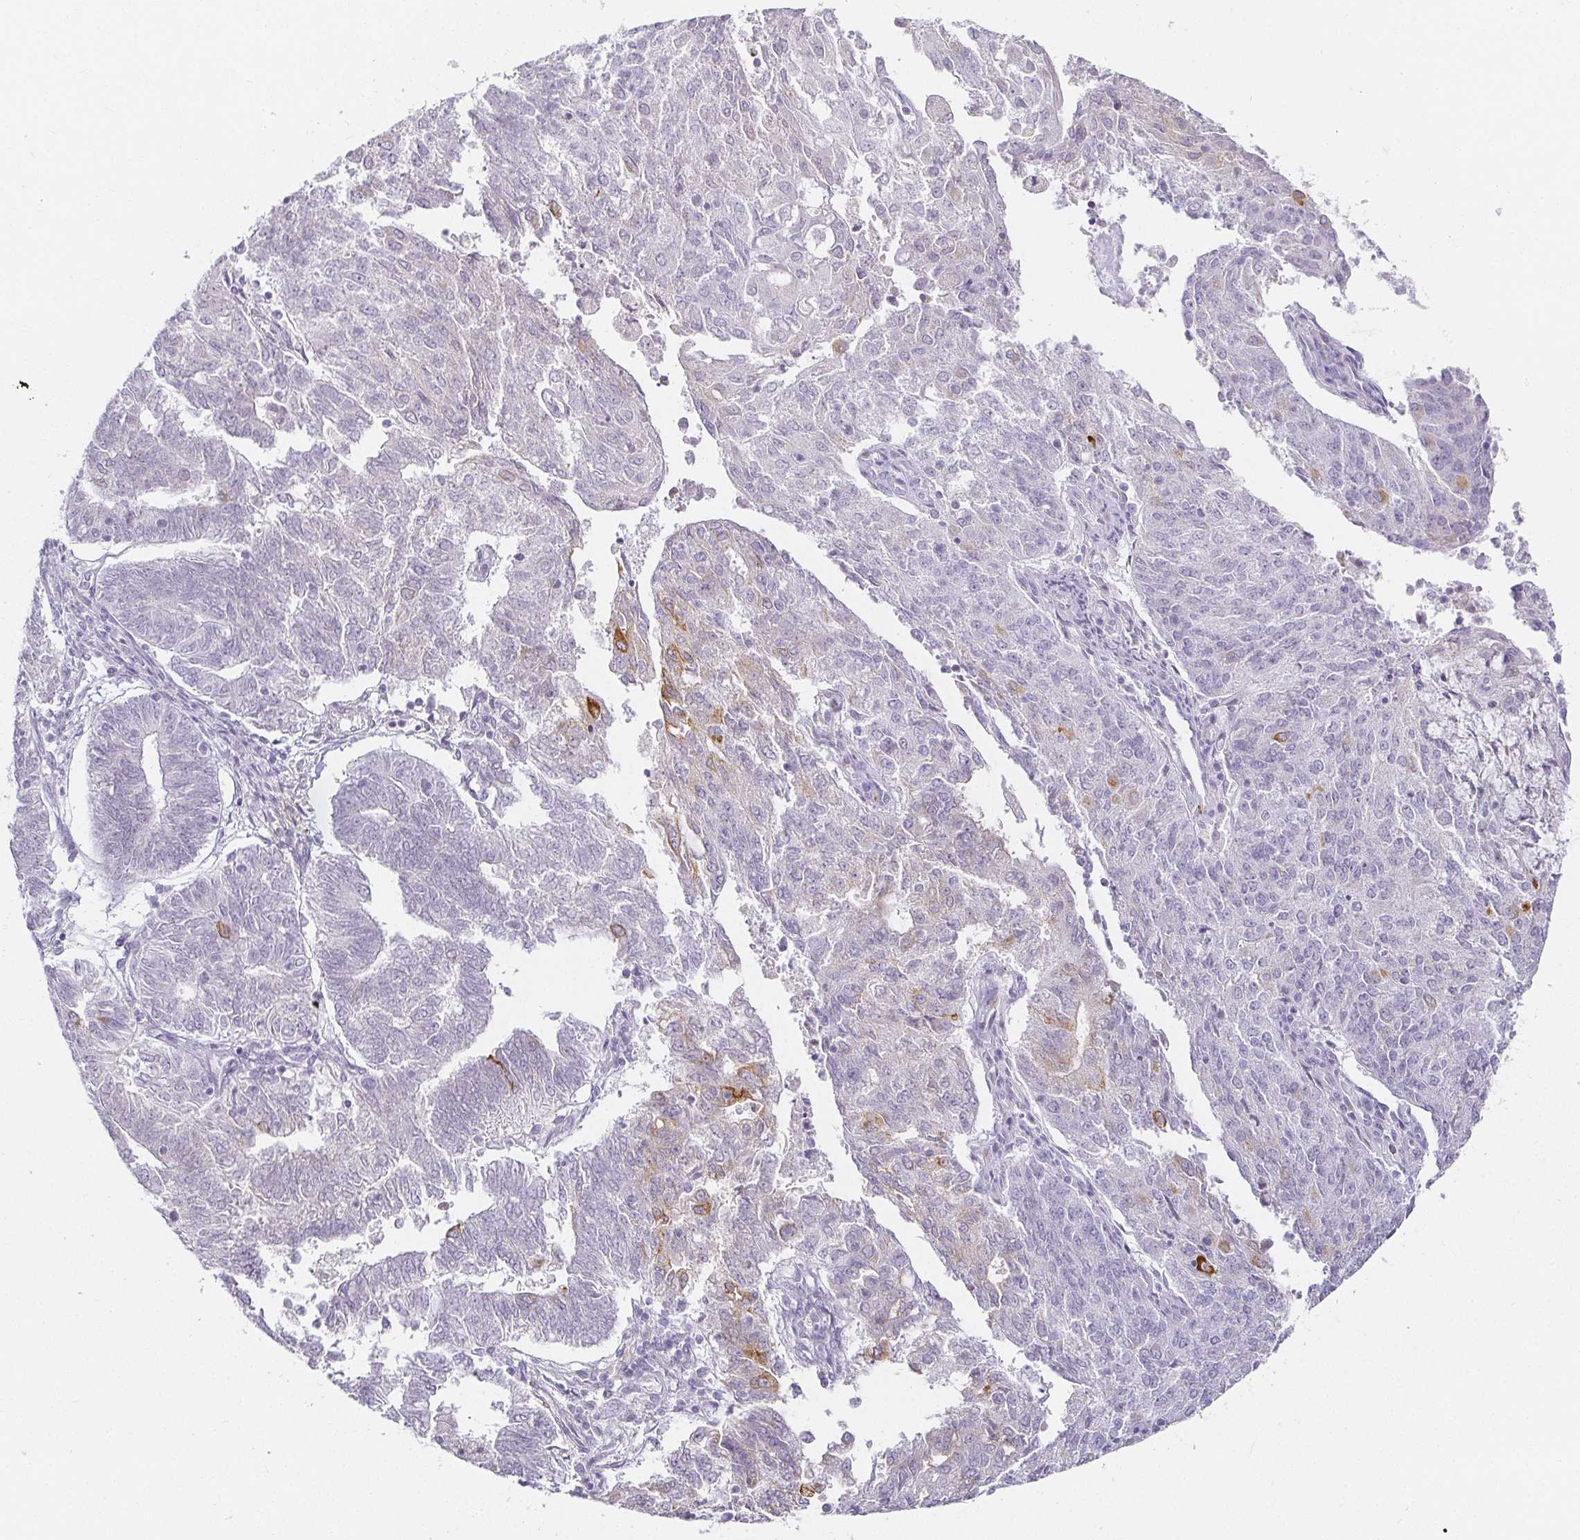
{"staining": {"intensity": "moderate", "quantity": "<25%", "location": "cytoplasmic/membranous"}, "tissue": "endometrial cancer", "cell_type": "Tumor cells", "image_type": "cancer", "snomed": [{"axis": "morphology", "description": "Adenocarcinoma, NOS"}, {"axis": "topography", "description": "Endometrium"}], "caption": "Approximately <25% of tumor cells in human adenocarcinoma (endometrial) exhibit moderate cytoplasmic/membranous protein expression as visualized by brown immunohistochemical staining.", "gene": "ACAN", "patient": {"sex": "female", "age": 82}}